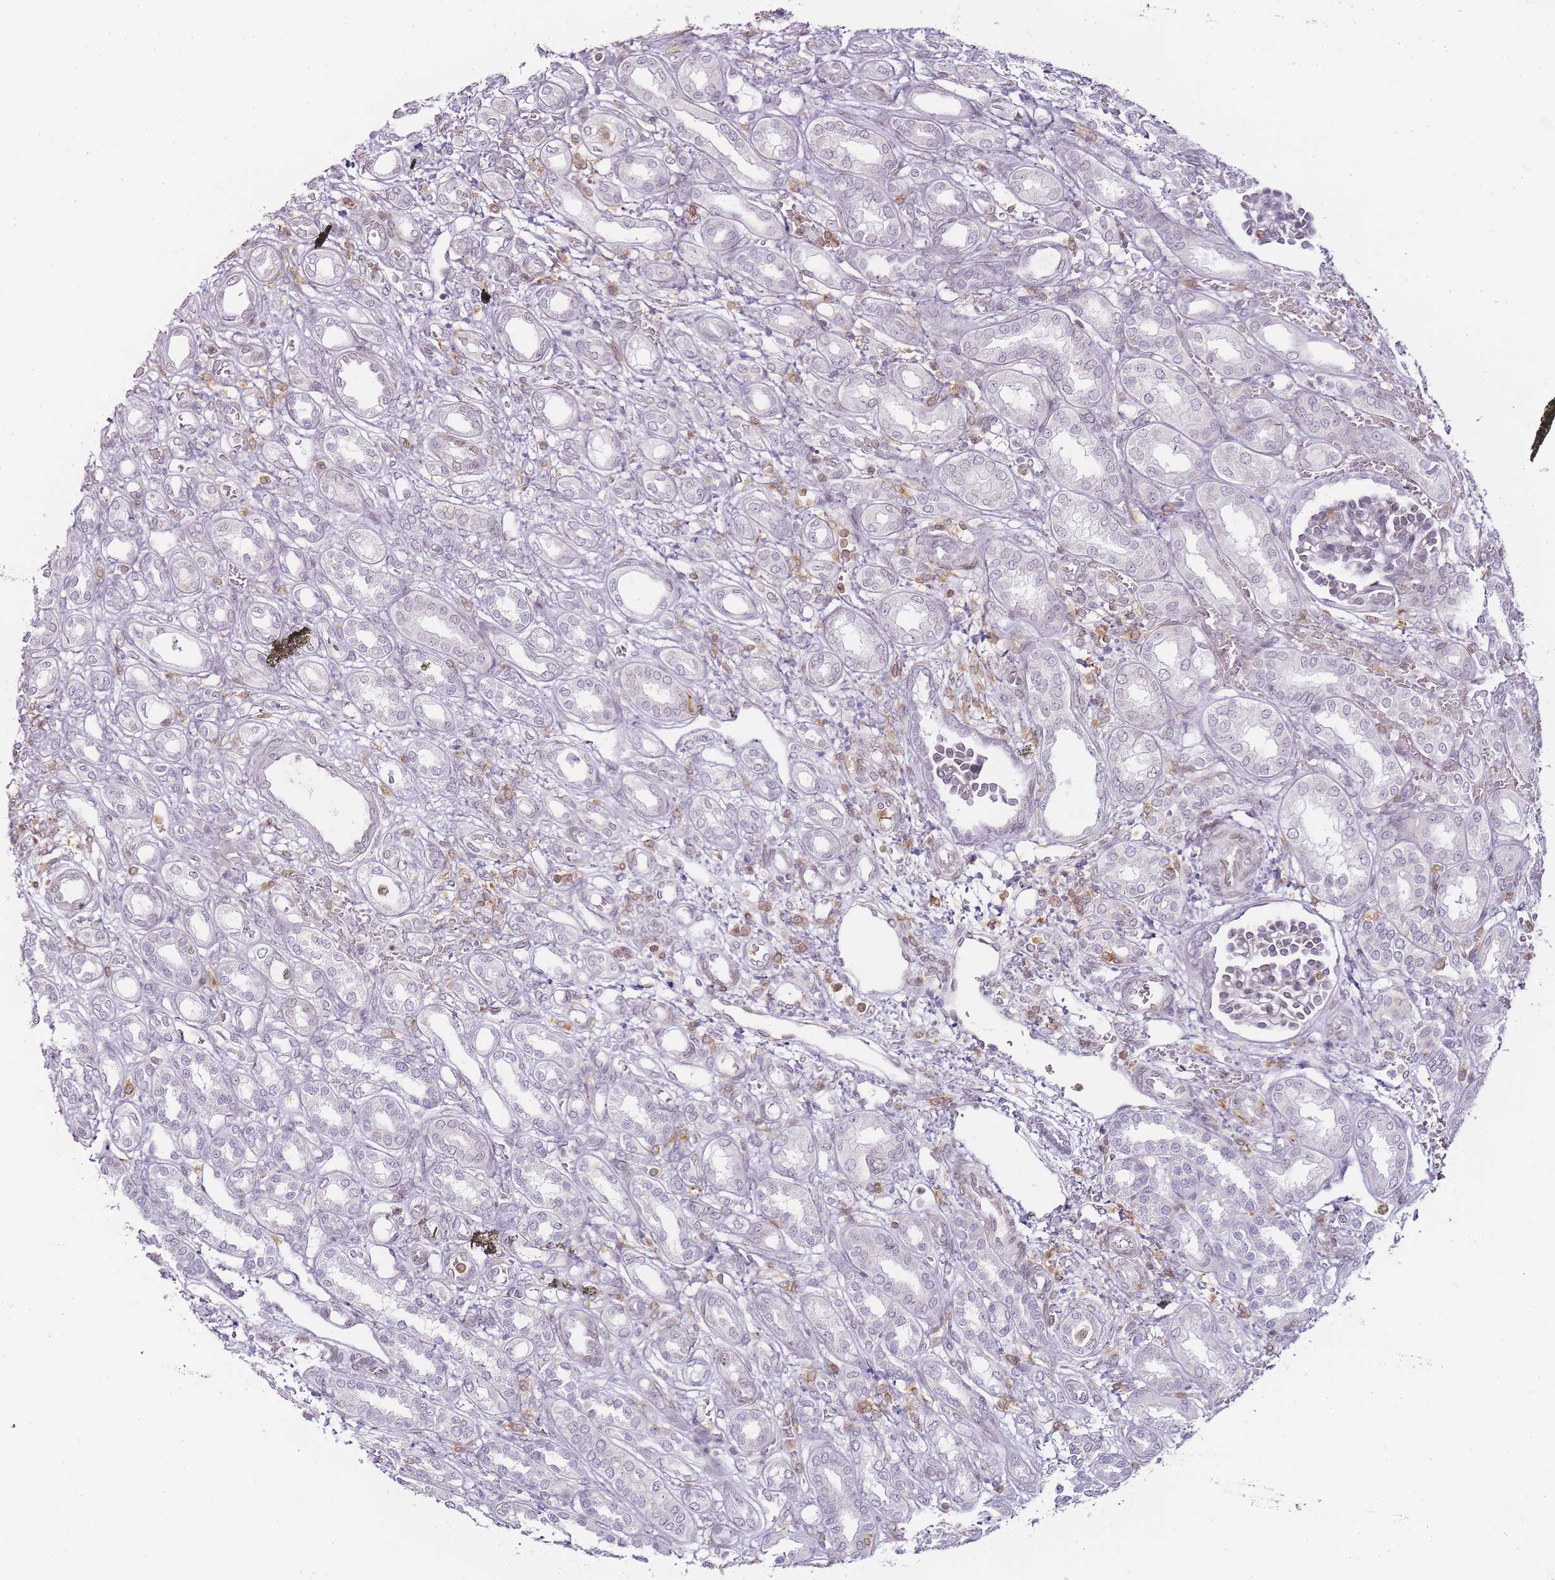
{"staining": {"intensity": "negative", "quantity": "none", "location": "none"}, "tissue": "kidney", "cell_type": "Cells in glomeruli", "image_type": "normal", "snomed": [{"axis": "morphology", "description": "Normal tissue, NOS"}, {"axis": "morphology", "description": "Neoplasm, malignant, NOS"}, {"axis": "topography", "description": "Kidney"}], "caption": "This is a photomicrograph of immunohistochemistry staining of normal kidney, which shows no positivity in cells in glomeruli.", "gene": "JAKMIP1", "patient": {"sex": "female", "age": 1}}